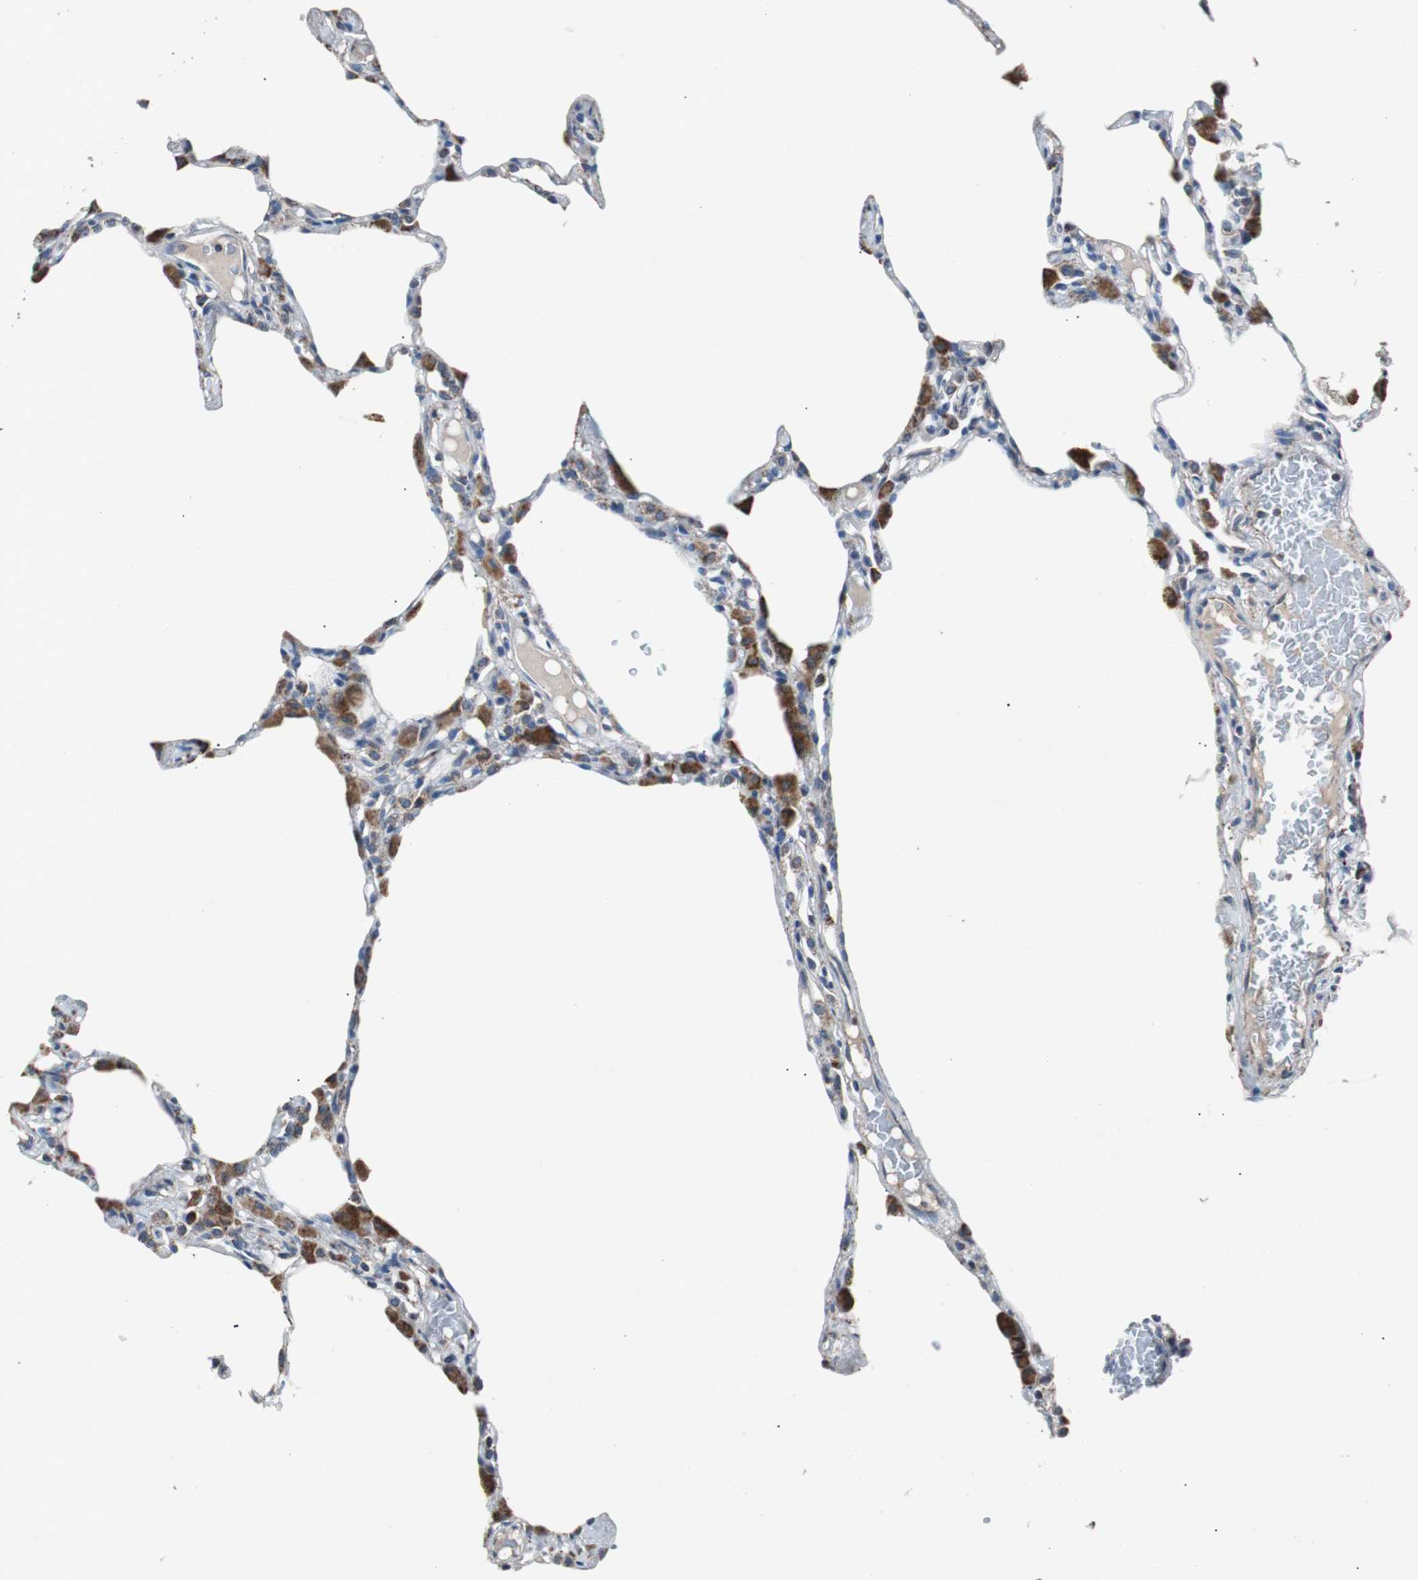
{"staining": {"intensity": "weak", "quantity": "<25%", "location": "cytoplasmic/membranous"}, "tissue": "lung", "cell_type": "Alveolar cells", "image_type": "normal", "snomed": [{"axis": "morphology", "description": "Normal tissue, NOS"}, {"axis": "topography", "description": "Lung"}], "caption": "This is an immunohistochemistry (IHC) photomicrograph of unremarkable lung. There is no expression in alveolar cells.", "gene": "PITRM1", "patient": {"sex": "female", "age": 49}}